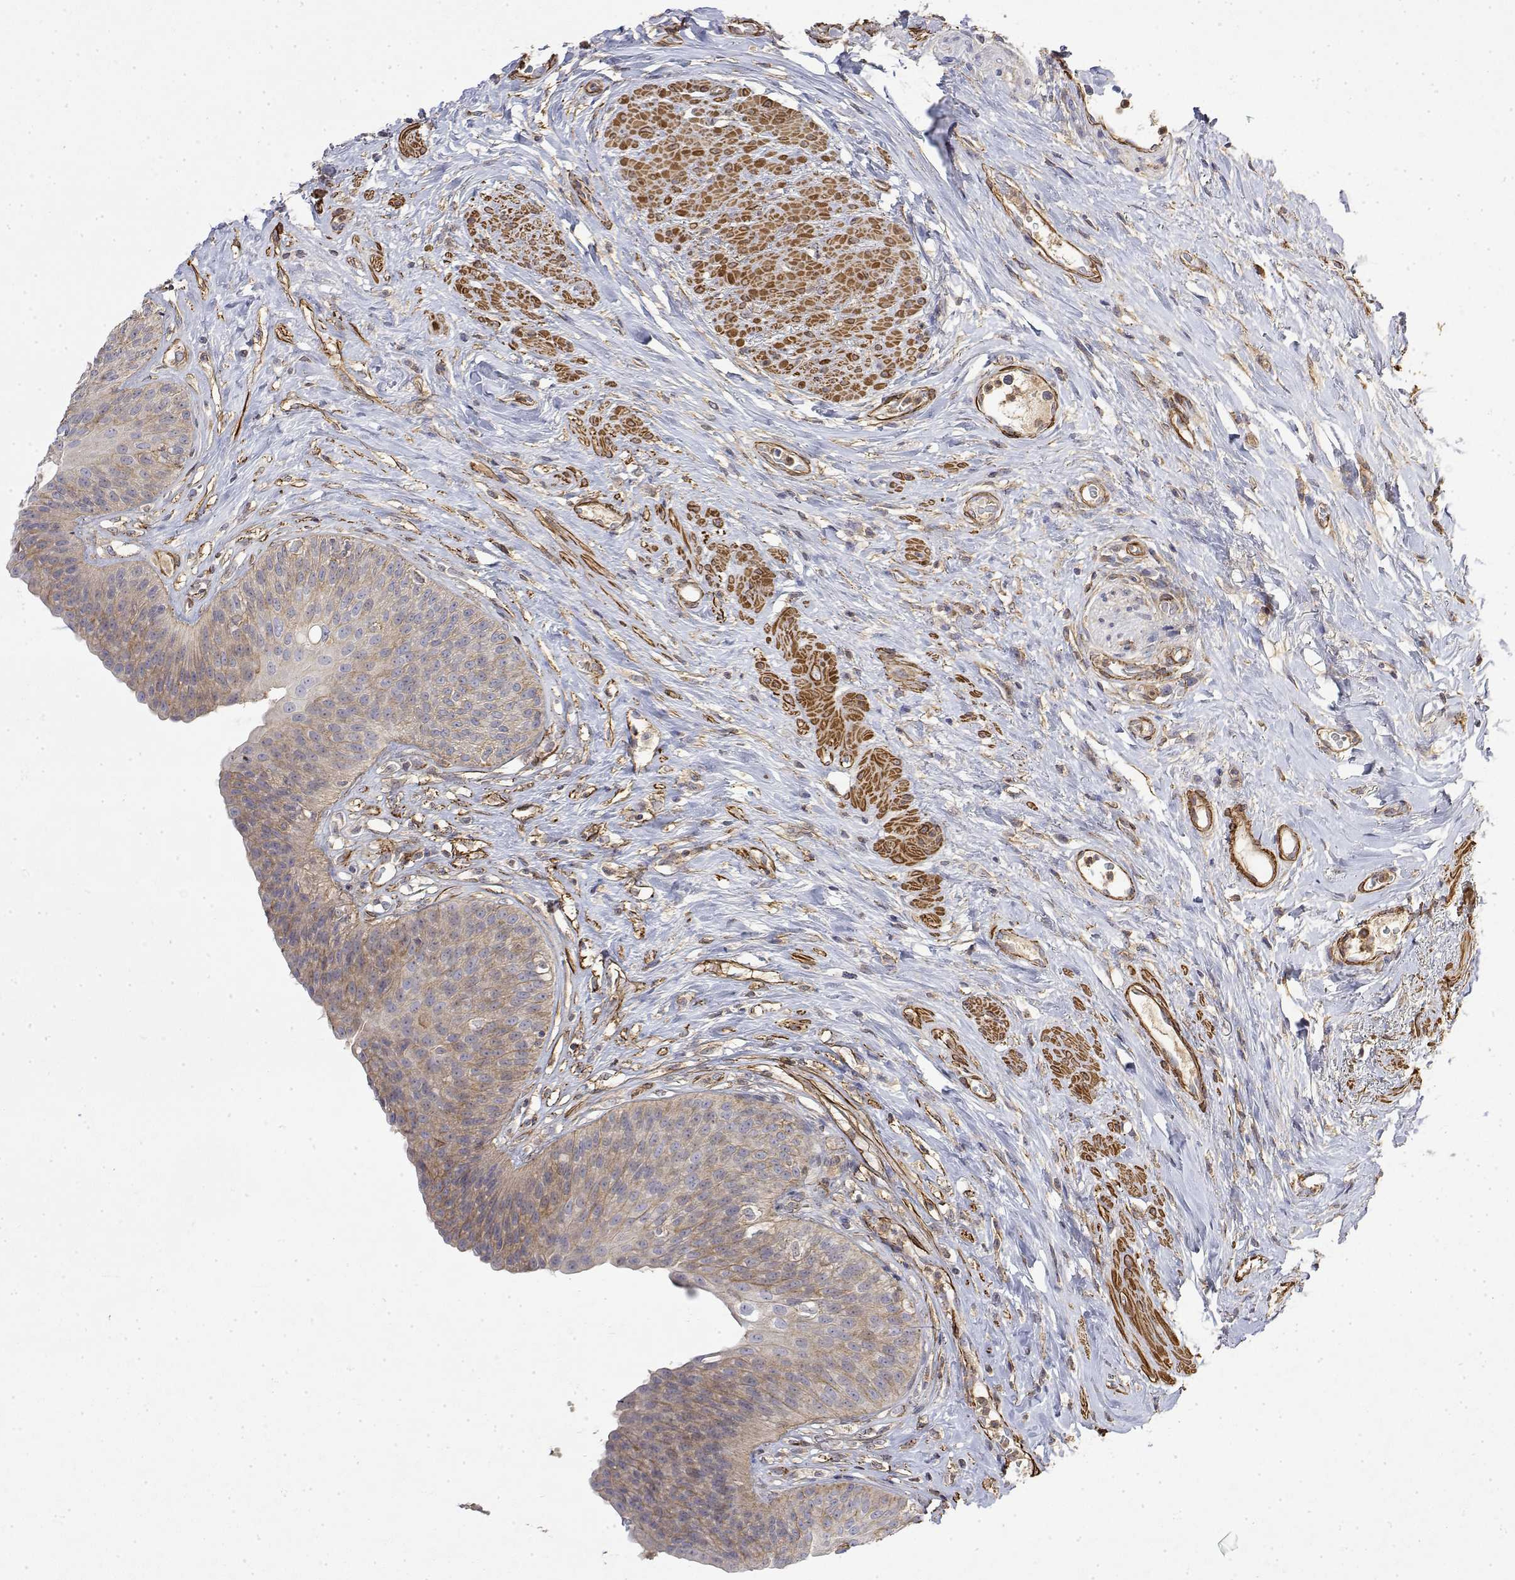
{"staining": {"intensity": "moderate", "quantity": "25%-75%", "location": "cytoplasmic/membranous"}, "tissue": "urinary bladder", "cell_type": "Urothelial cells", "image_type": "normal", "snomed": [{"axis": "morphology", "description": "Normal tissue, NOS"}, {"axis": "topography", "description": "Urinary bladder"}], "caption": "High-magnification brightfield microscopy of normal urinary bladder stained with DAB (3,3'-diaminobenzidine) (brown) and counterstained with hematoxylin (blue). urothelial cells exhibit moderate cytoplasmic/membranous staining is identified in approximately25%-75% of cells.", "gene": "SOWAHD", "patient": {"sex": "female", "age": 56}}